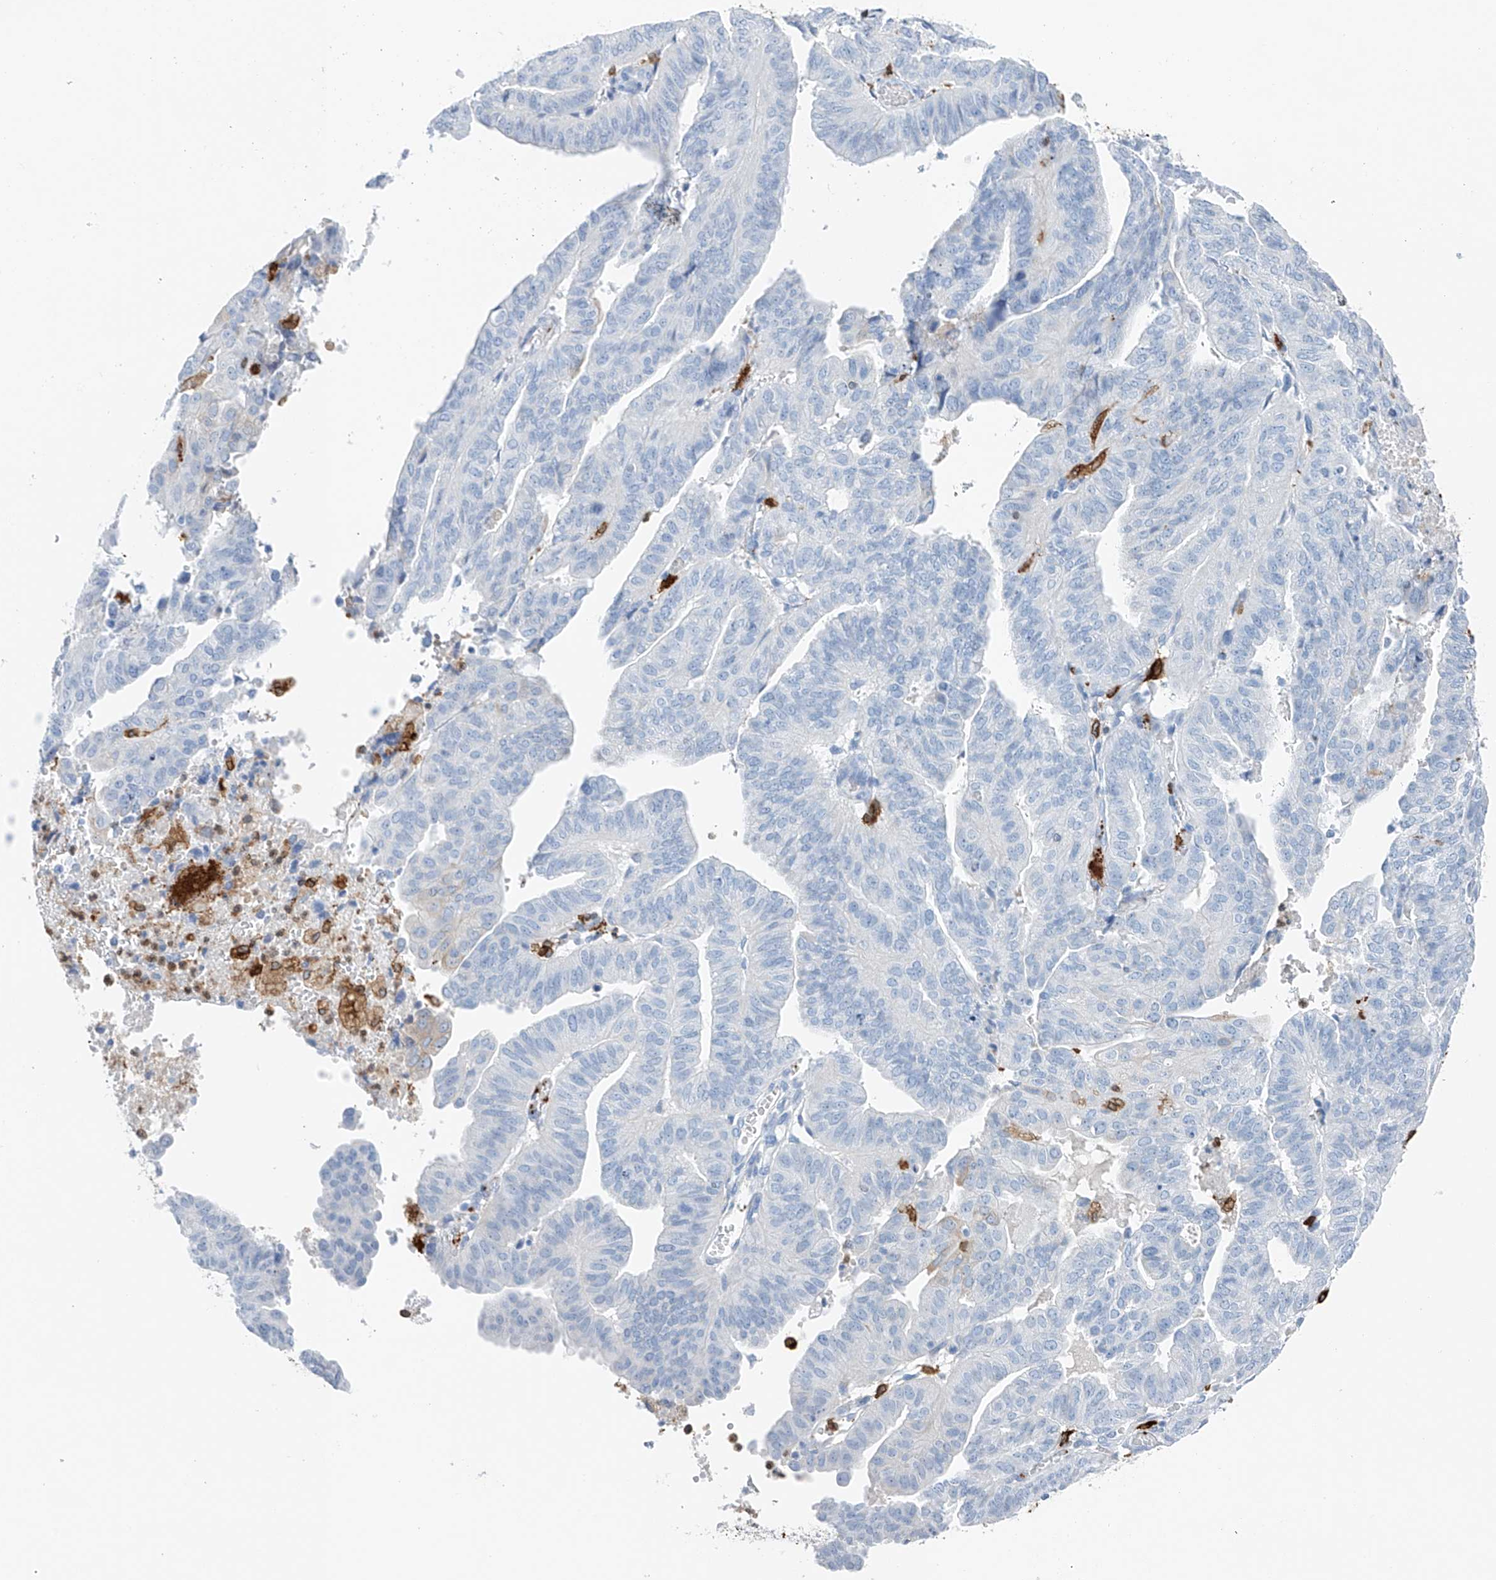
{"staining": {"intensity": "negative", "quantity": "none", "location": "none"}, "tissue": "endometrial cancer", "cell_type": "Tumor cells", "image_type": "cancer", "snomed": [{"axis": "morphology", "description": "Adenocarcinoma, NOS"}, {"axis": "topography", "description": "Uterus"}], "caption": "Immunohistochemical staining of human endometrial adenocarcinoma shows no significant staining in tumor cells.", "gene": "TBXAS1", "patient": {"sex": "female", "age": 77}}